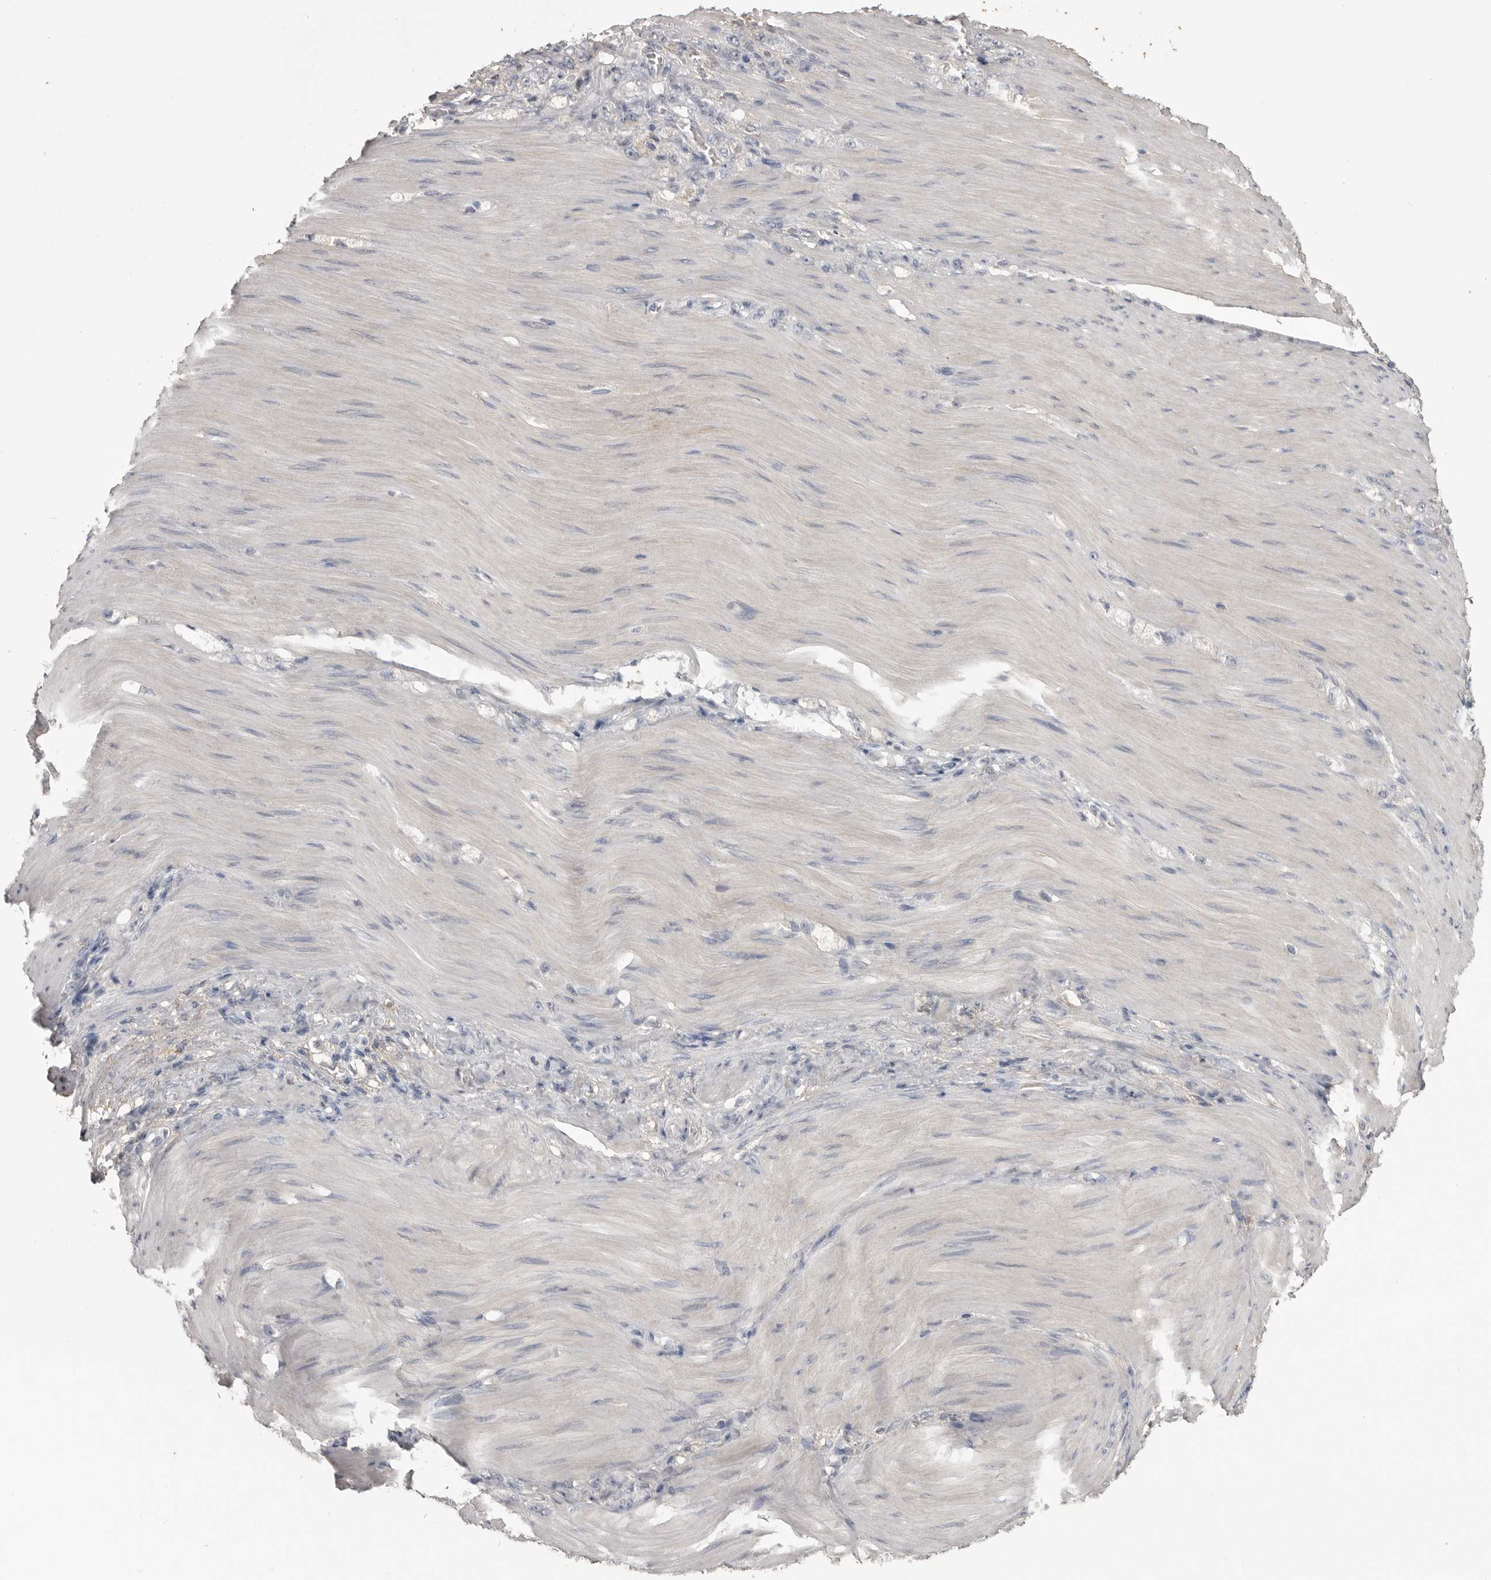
{"staining": {"intensity": "negative", "quantity": "none", "location": "none"}, "tissue": "stomach cancer", "cell_type": "Tumor cells", "image_type": "cancer", "snomed": [{"axis": "morphology", "description": "Normal tissue, NOS"}, {"axis": "morphology", "description": "Adenocarcinoma, NOS"}, {"axis": "topography", "description": "Stomach"}], "caption": "DAB immunohistochemical staining of human stomach adenocarcinoma exhibits no significant positivity in tumor cells. (Brightfield microscopy of DAB IHC at high magnification).", "gene": "AHSG", "patient": {"sex": "male", "age": 82}}